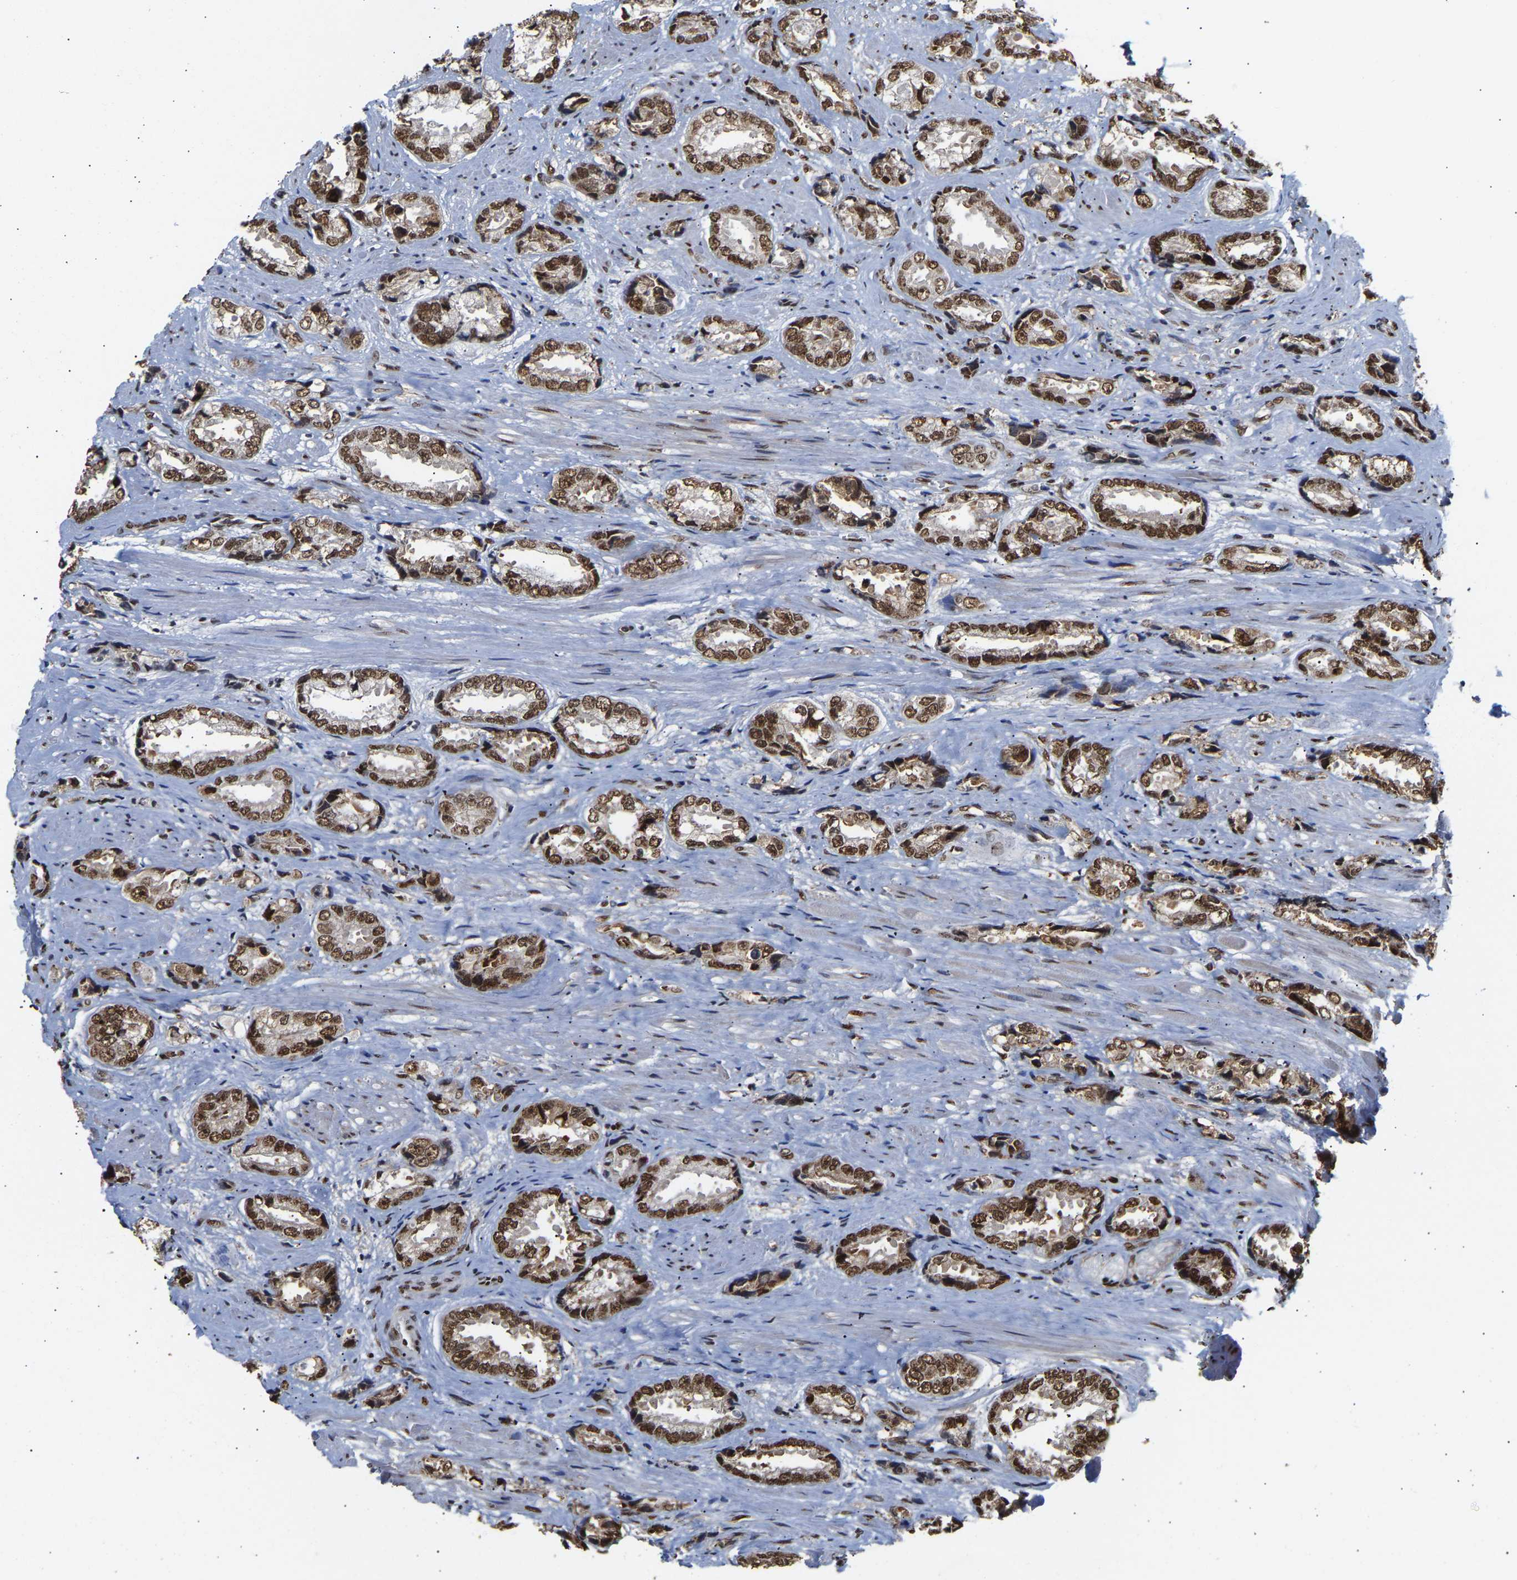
{"staining": {"intensity": "strong", "quantity": ">75%", "location": "nuclear"}, "tissue": "prostate cancer", "cell_type": "Tumor cells", "image_type": "cancer", "snomed": [{"axis": "morphology", "description": "Adenocarcinoma, High grade"}, {"axis": "topography", "description": "Prostate"}], "caption": "Strong nuclear staining is identified in about >75% of tumor cells in high-grade adenocarcinoma (prostate).", "gene": "PSIP1", "patient": {"sex": "male", "age": 61}}